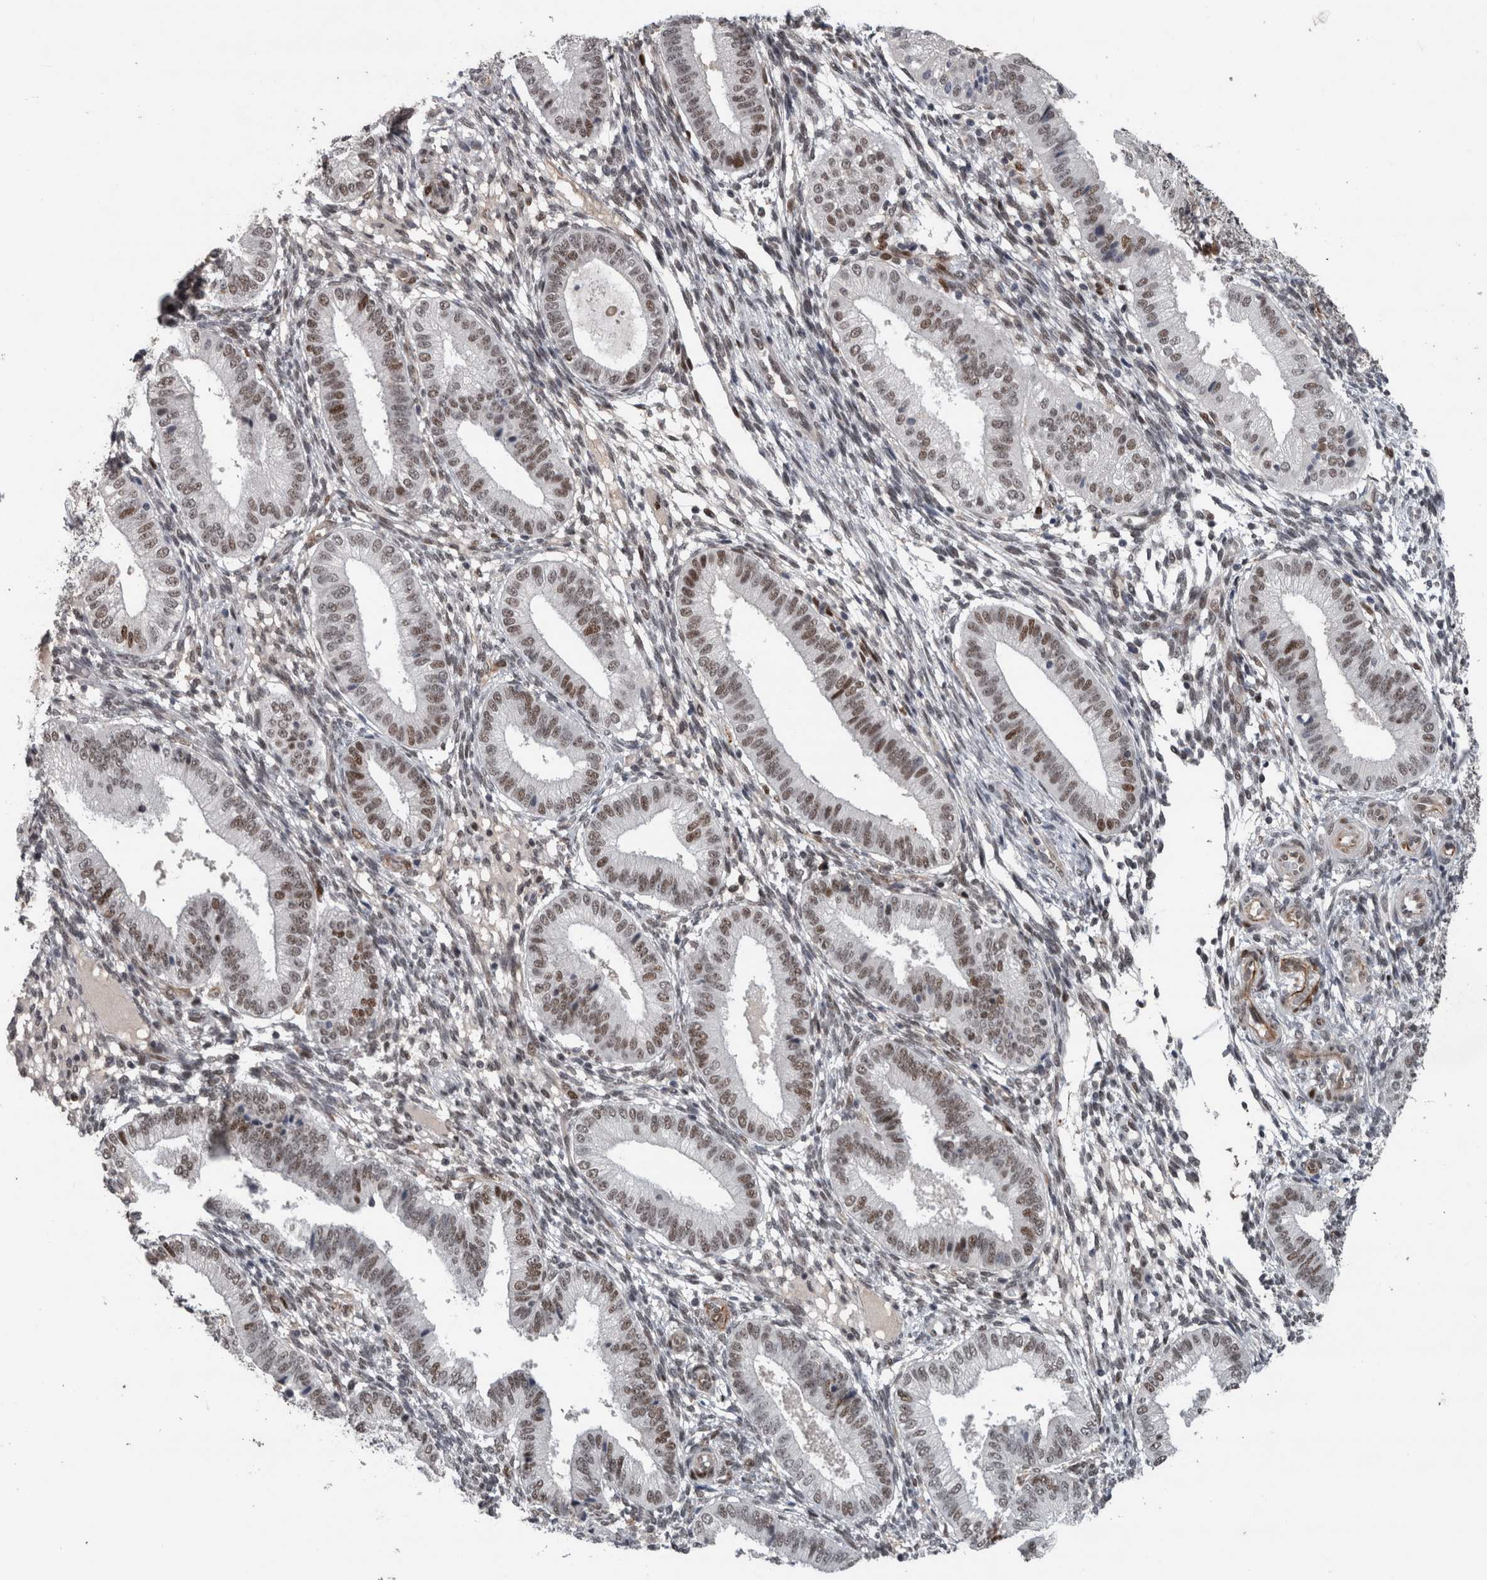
{"staining": {"intensity": "weak", "quantity": "25%-75%", "location": "nuclear"}, "tissue": "endometrium", "cell_type": "Cells in endometrial stroma", "image_type": "normal", "snomed": [{"axis": "morphology", "description": "Normal tissue, NOS"}, {"axis": "topography", "description": "Endometrium"}], "caption": "Immunohistochemistry (IHC) staining of normal endometrium, which shows low levels of weak nuclear staining in approximately 25%-75% of cells in endometrial stroma indicating weak nuclear protein staining. The staining was performed using DAB (3,3'-diaminobenzidine) (brown) for protein detection and nuclei were counterstained in hematoxylin (blue).", "gene": "POLD2", "patient": {"sex": "female", "age": 39}}